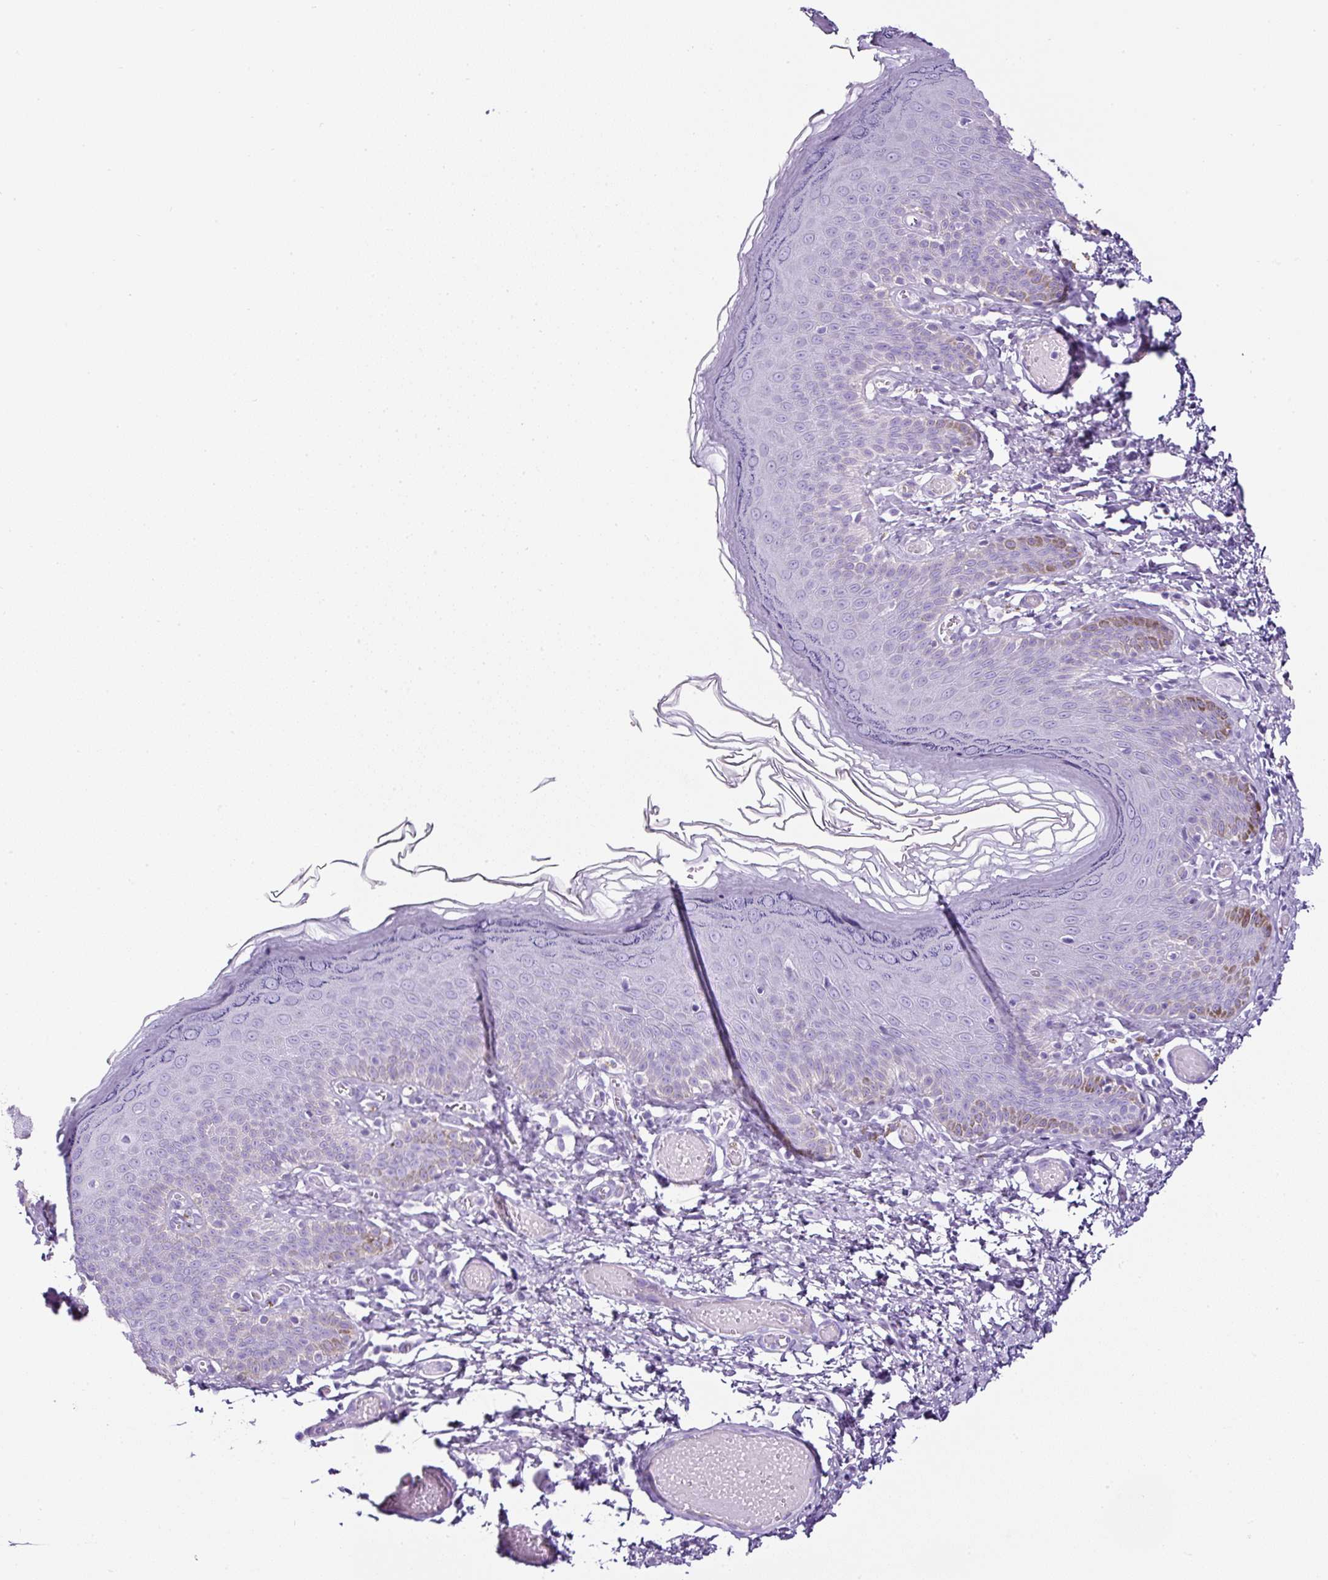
{"staining": {"intensity": "moderate", "quantity": "<25%", "location": "cytoplasmic/membranous"}, "tissue": "skin", "cell_type": "Epidermal cells", "image_type": "normal", "snomed": [{"axis": "morphology", "description": "Normal tissue, NOS"}, {"axis": "topography", "description": "Anal"}], "caption": "Human skin stained for a protein (brown) shows moderate cytoplasmic/membranous positive positivity in approximately <25% of epidermal cells.", "gene": "TMEM200B", "patient": {"sex": "female", "age": 40}}